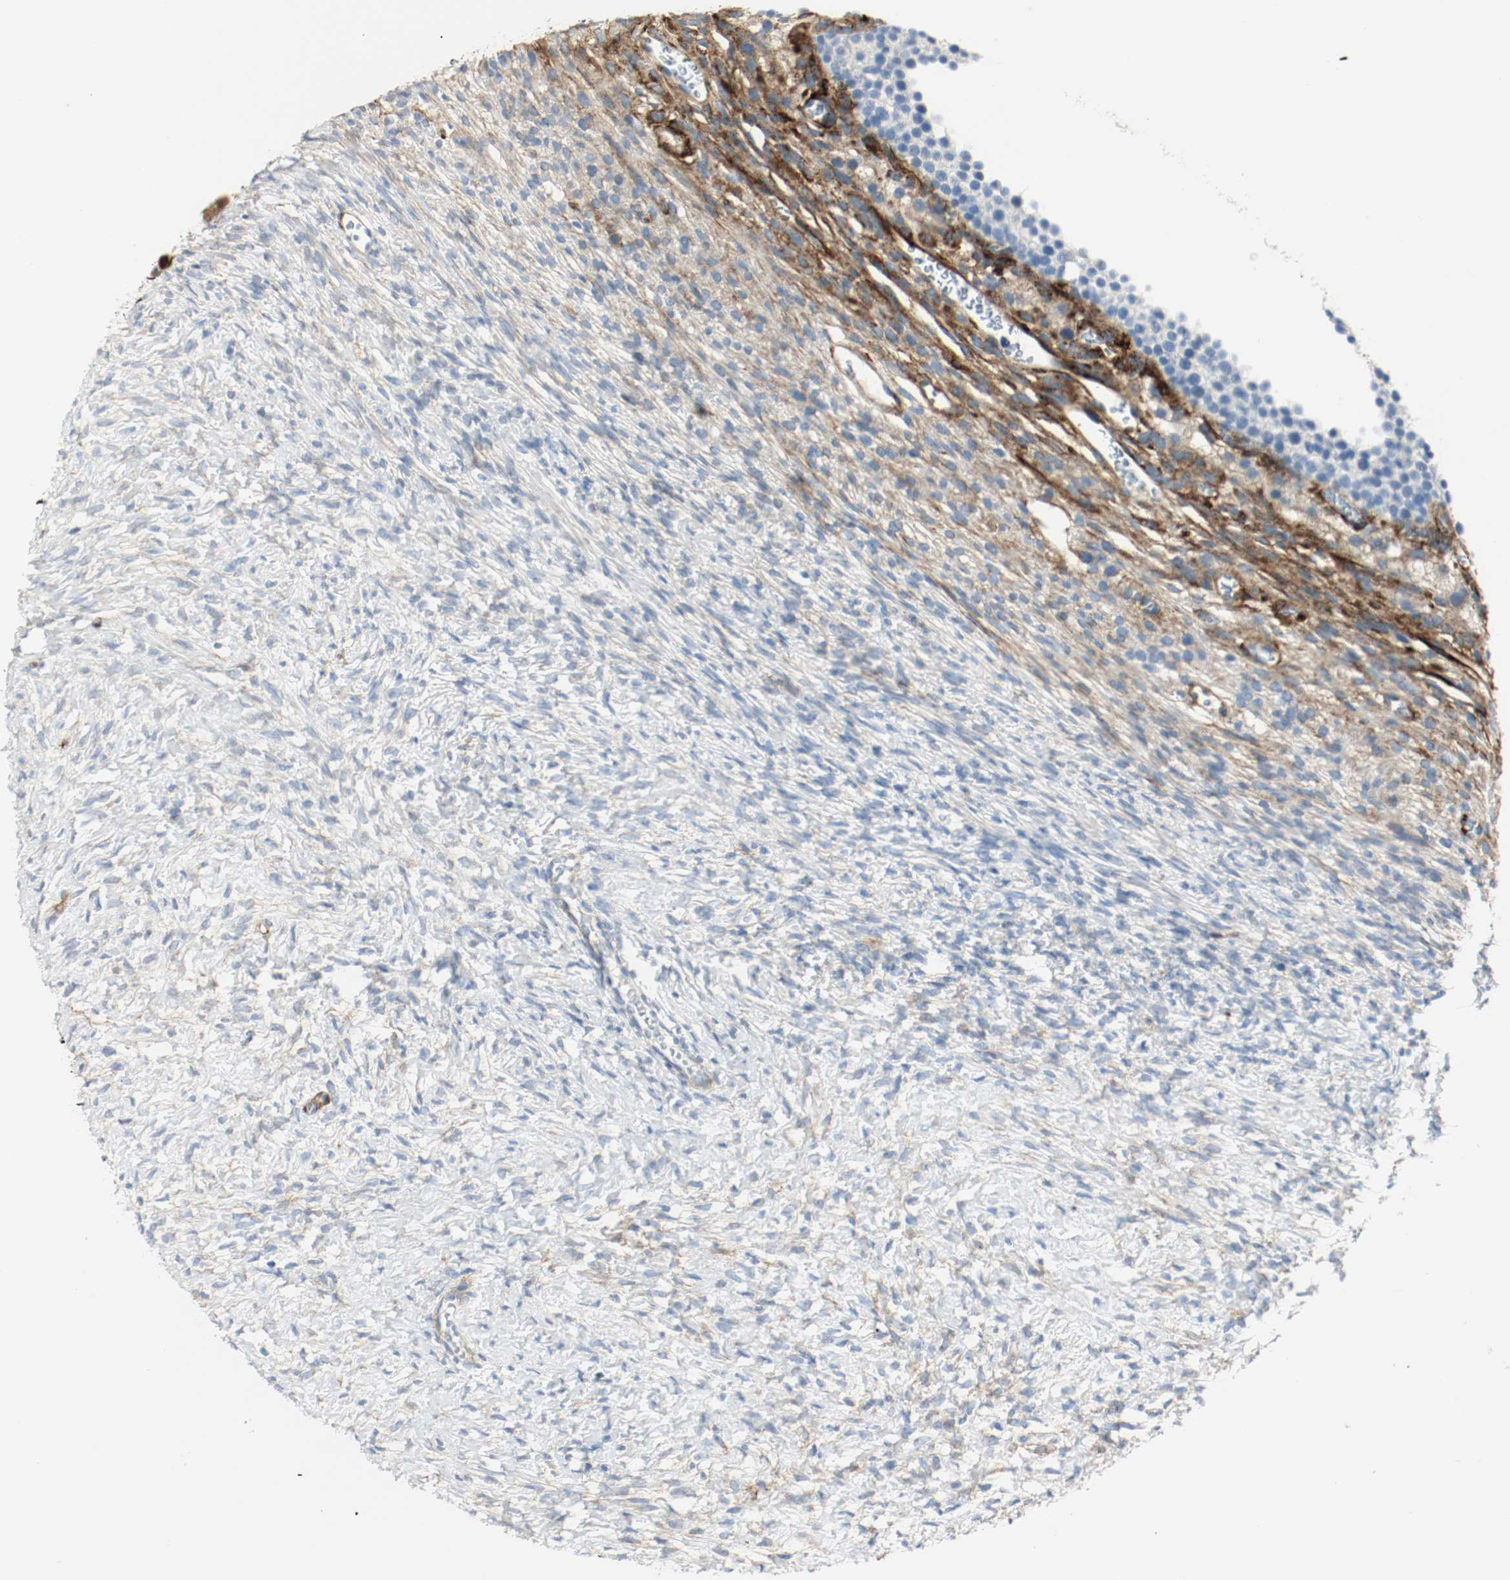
{"staining": {"intensity": "negative", "quantity": "none", "location": "none"}, "tissue": "ovary", "cell_type": "Follicle cells", "image_type": "normal", "snomed": [{"axis": "morphology", "description": "Normal tissue, NOS"}, {"axis": "topography", "description": "Ovary"}], "caption": "IHC of normal human ovary demonstrates no positivity in follicle cells.", "gene": "LAMB1", "patient": {"sex": "female", "age": 35}}